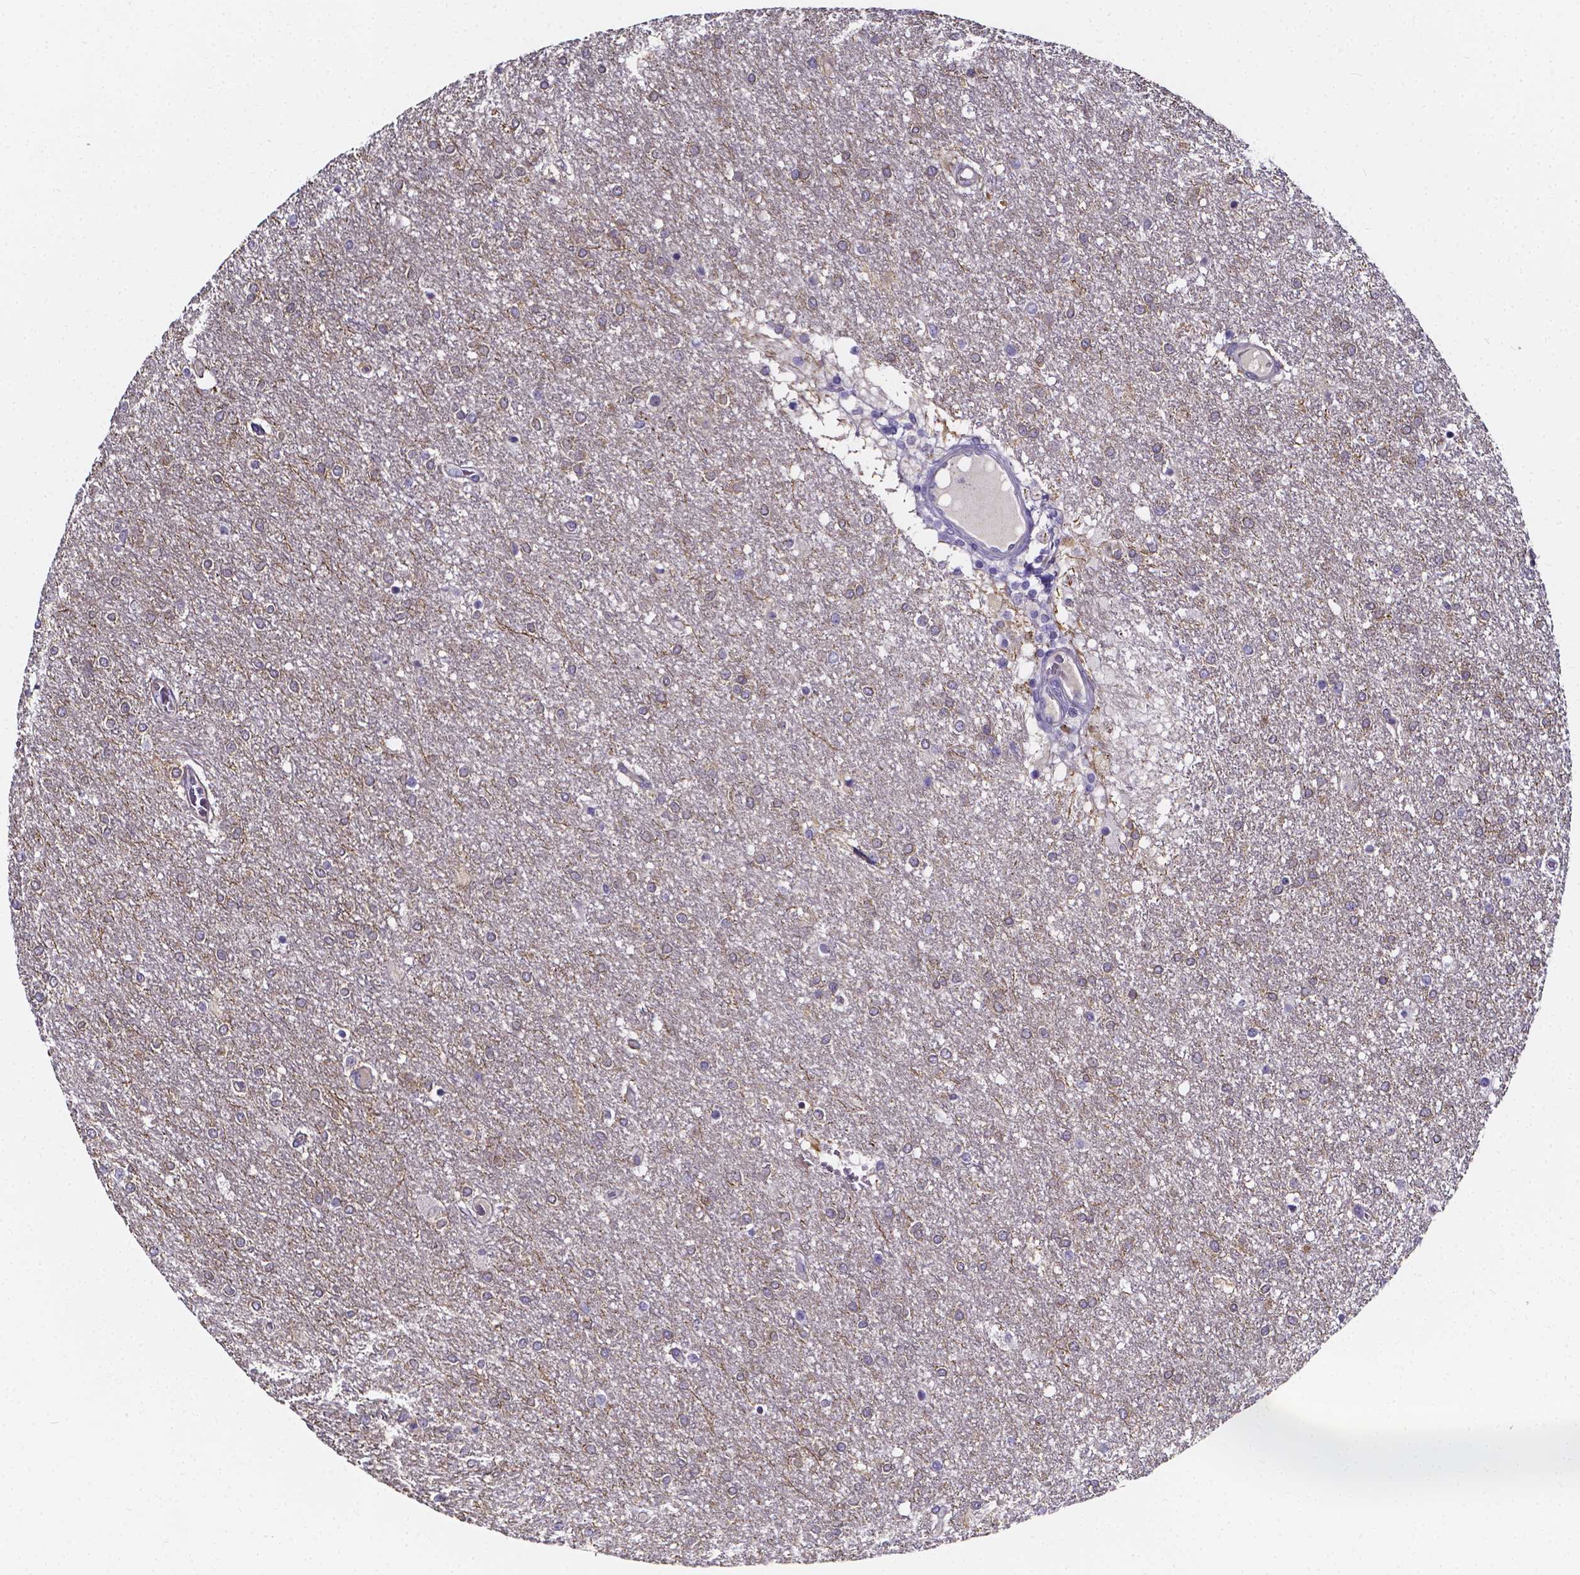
{"staining": {"intensity": "weak", "quantity": "<25%", "location": "cytoplasmic/membranous"}, "tissue": "glioma", "cell_type": "Tumor cells", "image_type": "cancer", "snomed": [{"axis": "morphology", "description": "Glioma, malignant, High grade"}, {"axis": "topography", "description": "Brain"}], "caption": "Tumor cells are negative for protein expression in human high-grade glioma (malignant). (IHC, brightfield microscopy, high magnification).", "gene": "CACNG8", "patient": {"sex": "female", "age": 61}}